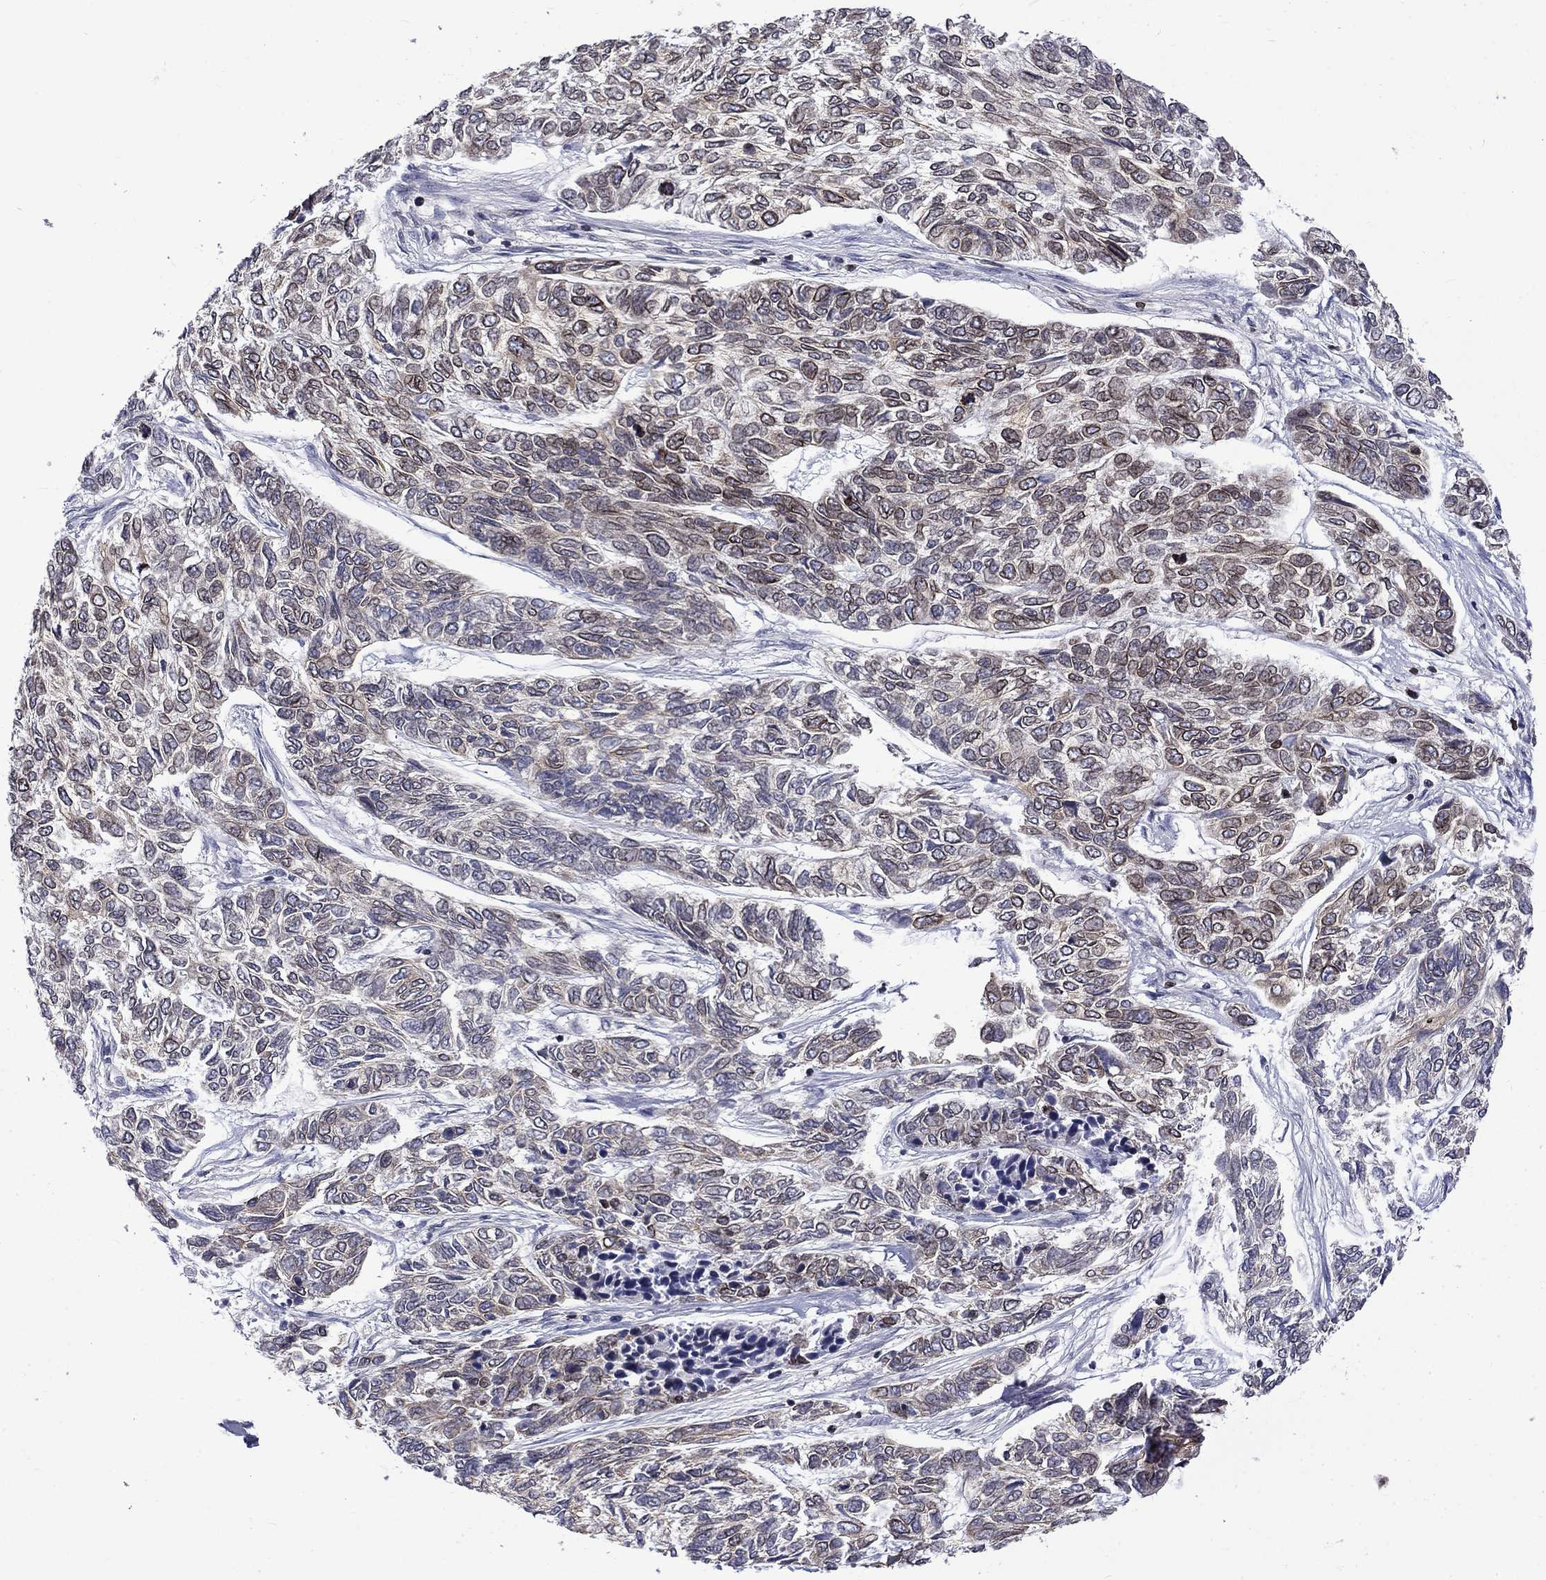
{"staining": {"intensity": "strong", "quantity": "<25%", "location": "cytoplasmic/membranous,nuclear"}, "tissue": "skin cancer", "cell_type": "Tumor cells", "image_type": "cancer", "snomed": [{"axis": "morphology", "description": "Basal cell carcinoma"}, {"axis": "topography", "description": "Skin"}], "caption": "Strong cytoplasmic/membranous and nuclear protein staining is present in about <25% of tumor cells in skin basal cell carcinoma.", "gene": "SLA", "patient": {"sex": "female", "age": 65}}